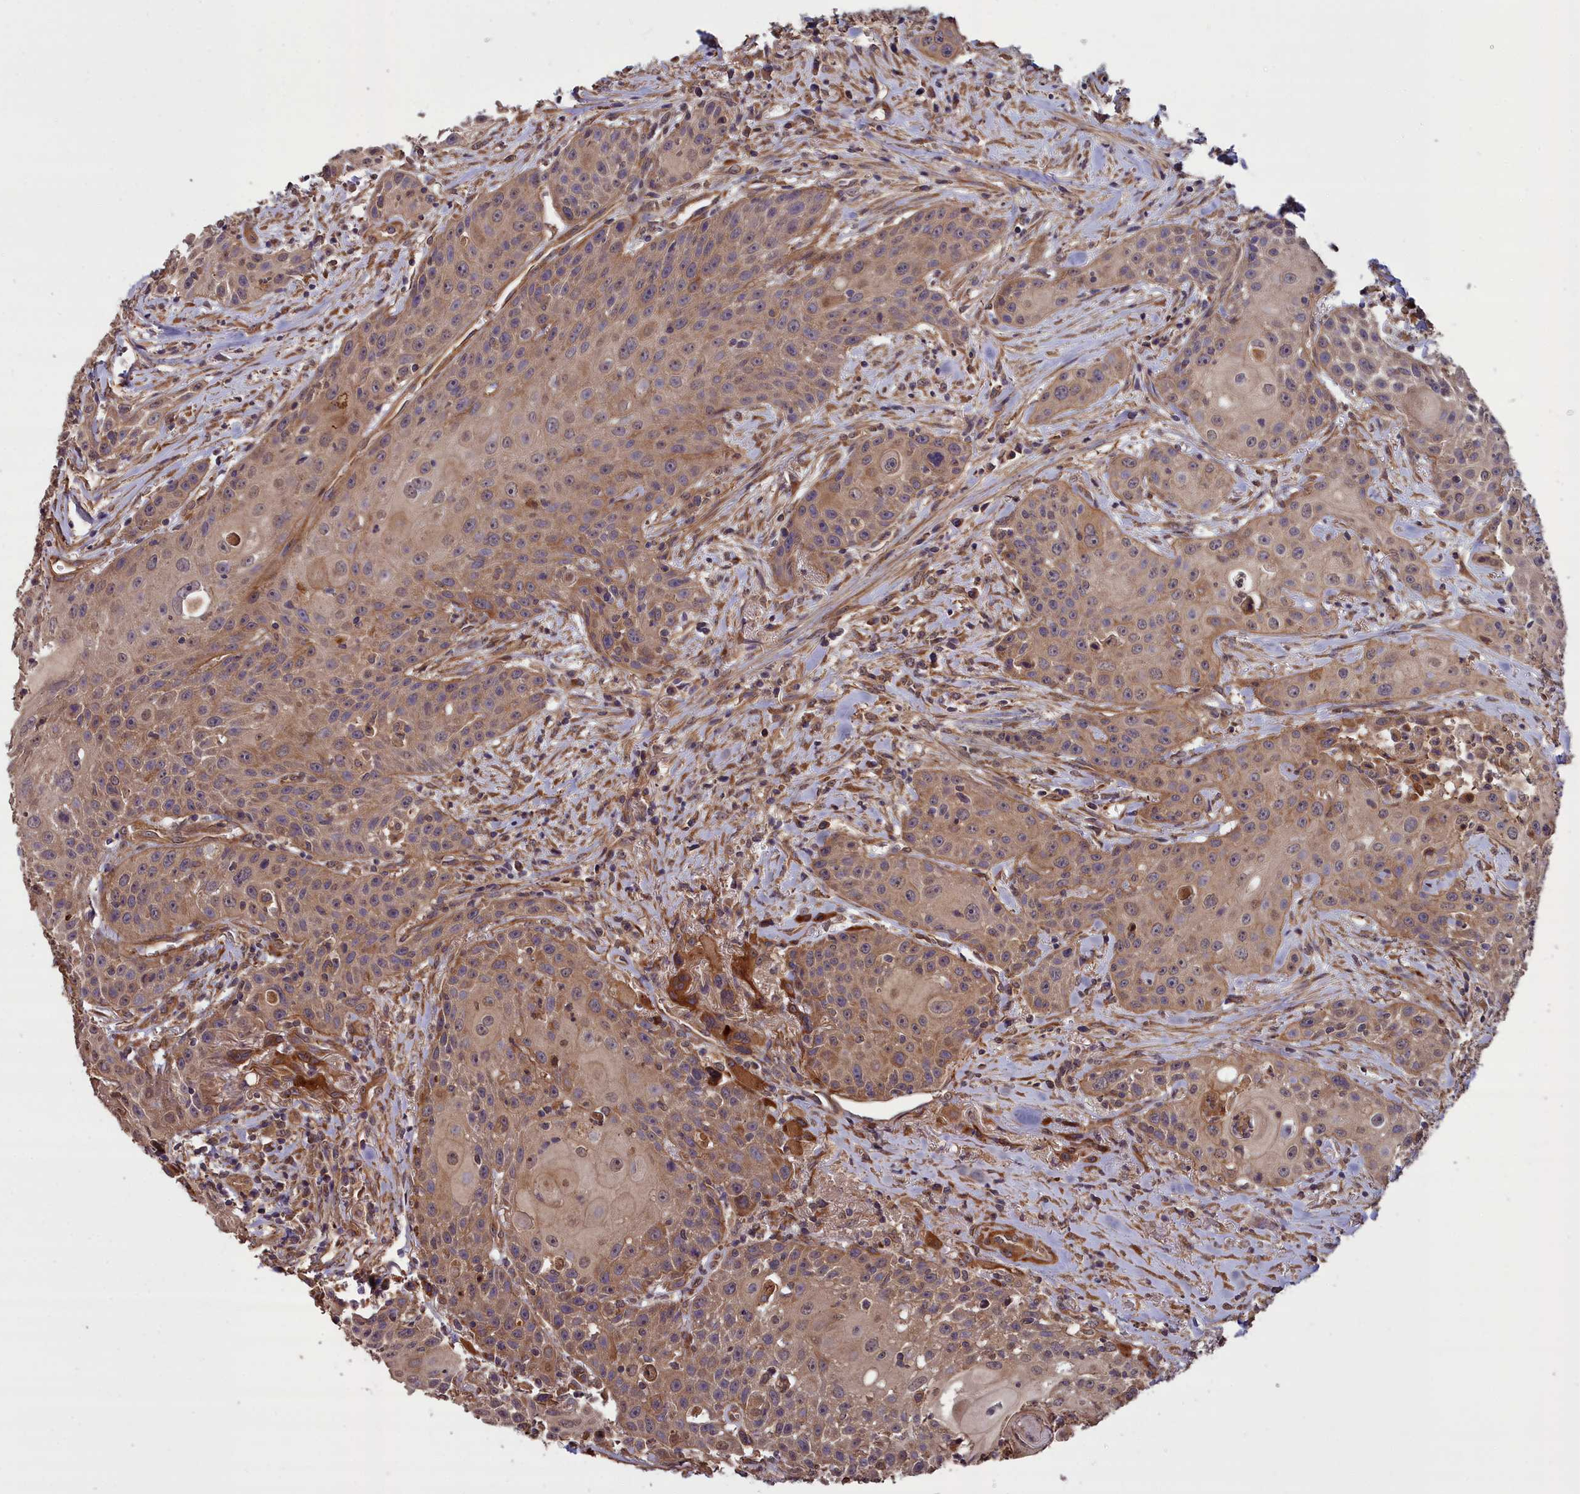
{"staining": {"intensity": "moderate", "quantity": "25%-75%", "location": "cytoplasmic/membranous"}, "tissue": "head and neck cancer", "cell_type": "Tumor cells", "image_type": "cancer", "snomed": [{"axis": "morphology", "description": "Squamous cell carcinoma, NOS"}, {"axis": "topography", "description": "Oral tissue"}, {"axis": "topography", "description": "Head-Neck"}], "caption": "Immunohistochemical staining of human head and neck cancer (squamous cell carcinoma) shows moderate cytoplasmic/membranous protein expression in about 25%-75% of tumor cells.", "gene": "ATP6V0A2", "patient": {"sex": "female", "age": 82}}